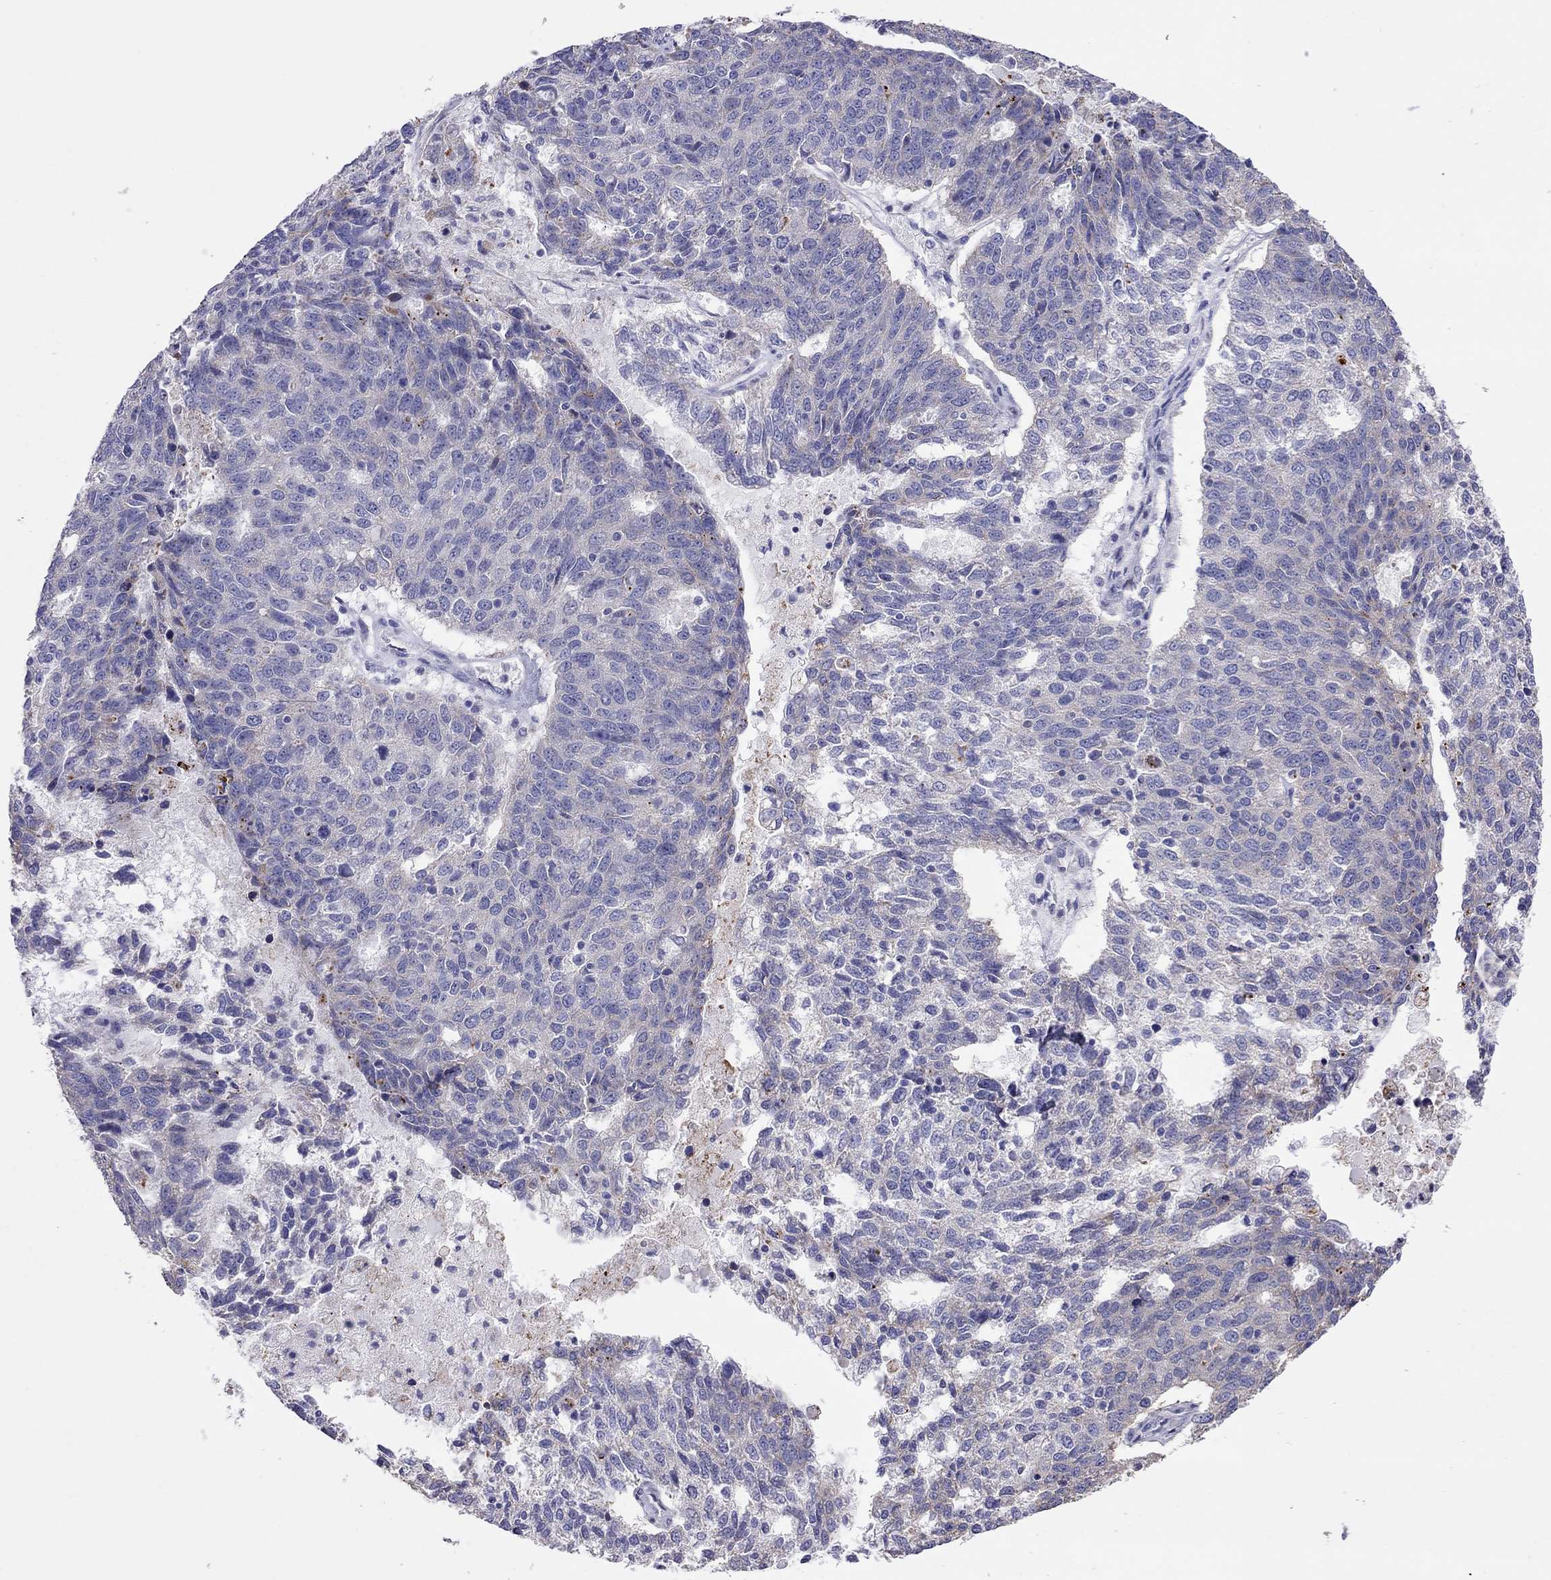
{"staining": {"intensity": "negative", "quantity": "none", "location": "none"}, "tissue": "ovarian cancer", "cell_type": "Tumor cells", "image_type": "cancer", "snomed": [{"axis": "morphology", "description": "Cystadenocarcinoma, serous, NOS"}, {"axis": "topography", "description": "Ovary"}], "caption": "Human serous cystadenocarcinoma (ovarian) stained for a protein using immunohistochemistry displays no positivity in tumor cells.", "gene": "COL9A1", "patient": {"sex": "female", "age": 71}}